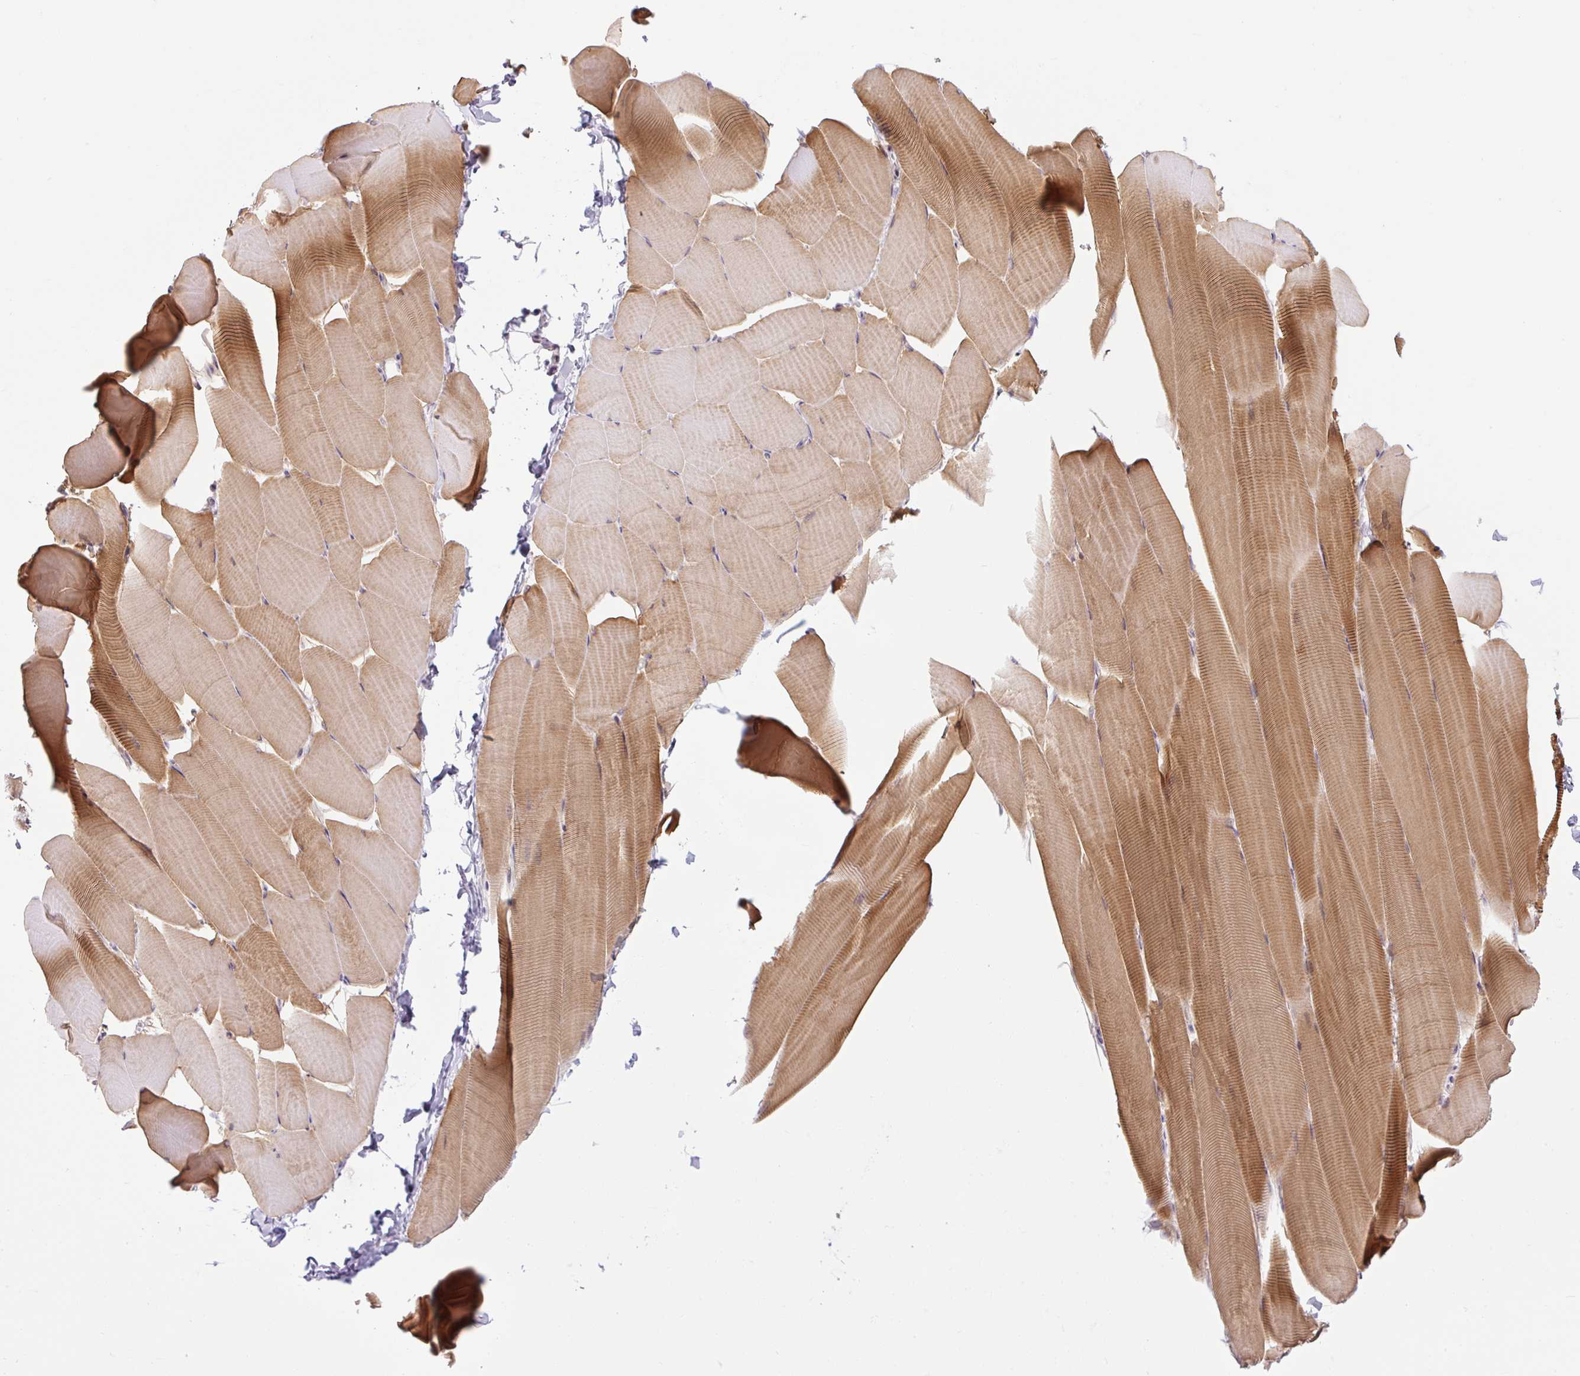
{"staining": {"intensity": "moderate", "quantity": "25%-75%", "location": "cytoplasmic/membranous"}, "tissue": "skeletal muscle", "cell_type": "Myocytes", "image_type": "normal", "snomed": [{"axis": "morphology", "description": "Normal tissue, NOS"}, {"axis": "topography", "description": "Skeletal muscle"}], "caption": "Brown immunohistochemical staining in unremarkable human skeletal muscle reveals moderate cytoplasmic/membranous positivity in approximately 25%-75% of myocytes. The staining is performed using DAB brown chromogen to label protein expression. The nuclei are counter-stained blue using hematoxylin.", "gene": "ICE1", "patient": {"sex": "male", "age": 25}}